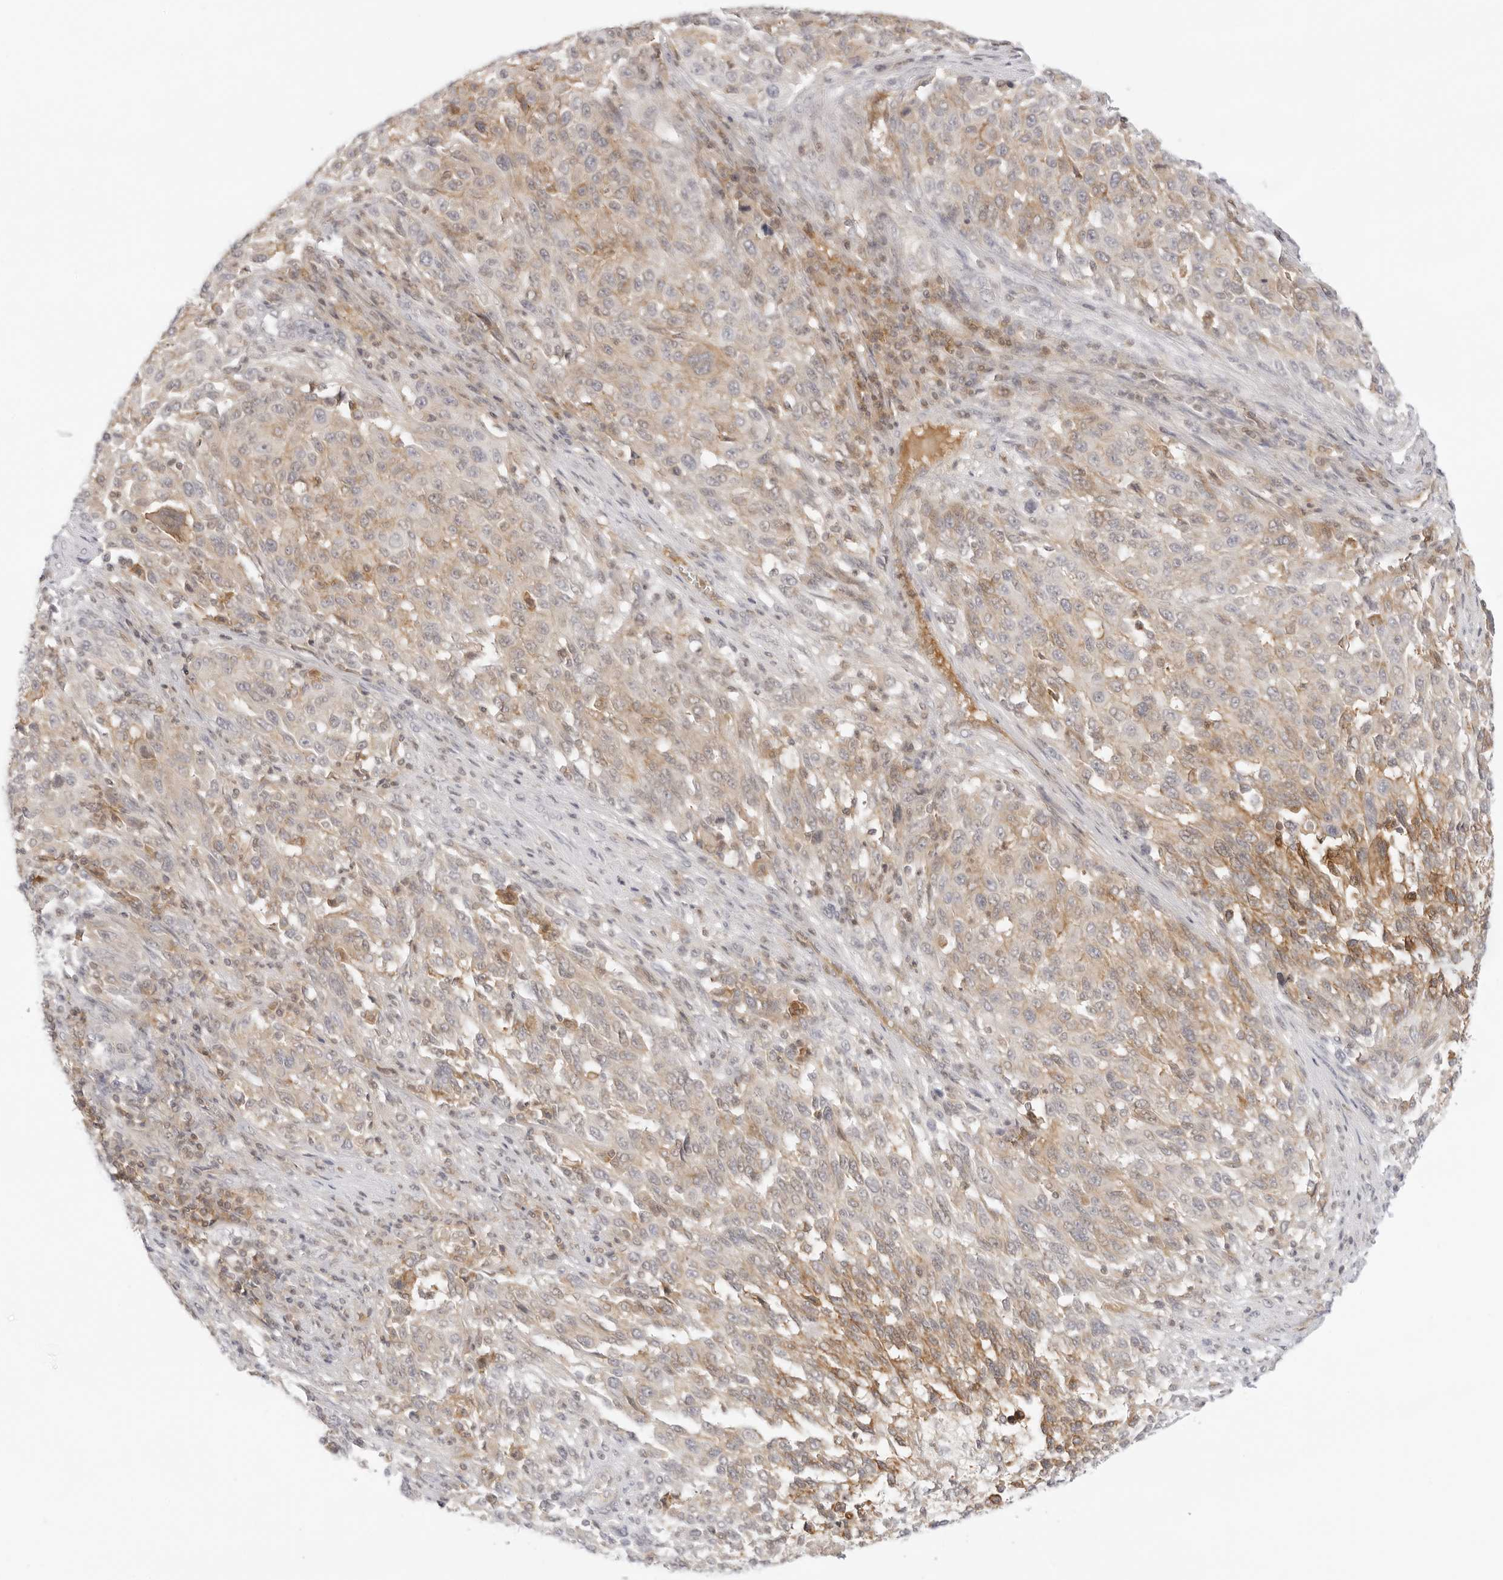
{"staining": {"intensity": "moderate", "quantity": "25%-75%", "location": "cytoplasmic/membranous"}, "tissue": "melanoma", "cell_type": "Tumor cells", "image_type": "cancer", "snomed": [{"axis": "morphology", "description": "Malignant melanoma, Metastatic site"}, {"axis": "topography", "description": "Lymph node"}], "caption": "Immunohistochemical staining of malignant melanoma (metastatic site) reveals moderate cytoplasmic/membranous protein expression in about 25%-75% of tumor cells. The protein of interest is stained brown, and the nuclei are stained in blue (DAB IHC with brightfield microscopy, high magnification).", "gene": "TNFRSF14", "patient": {"sex": "male", "age": 61}}